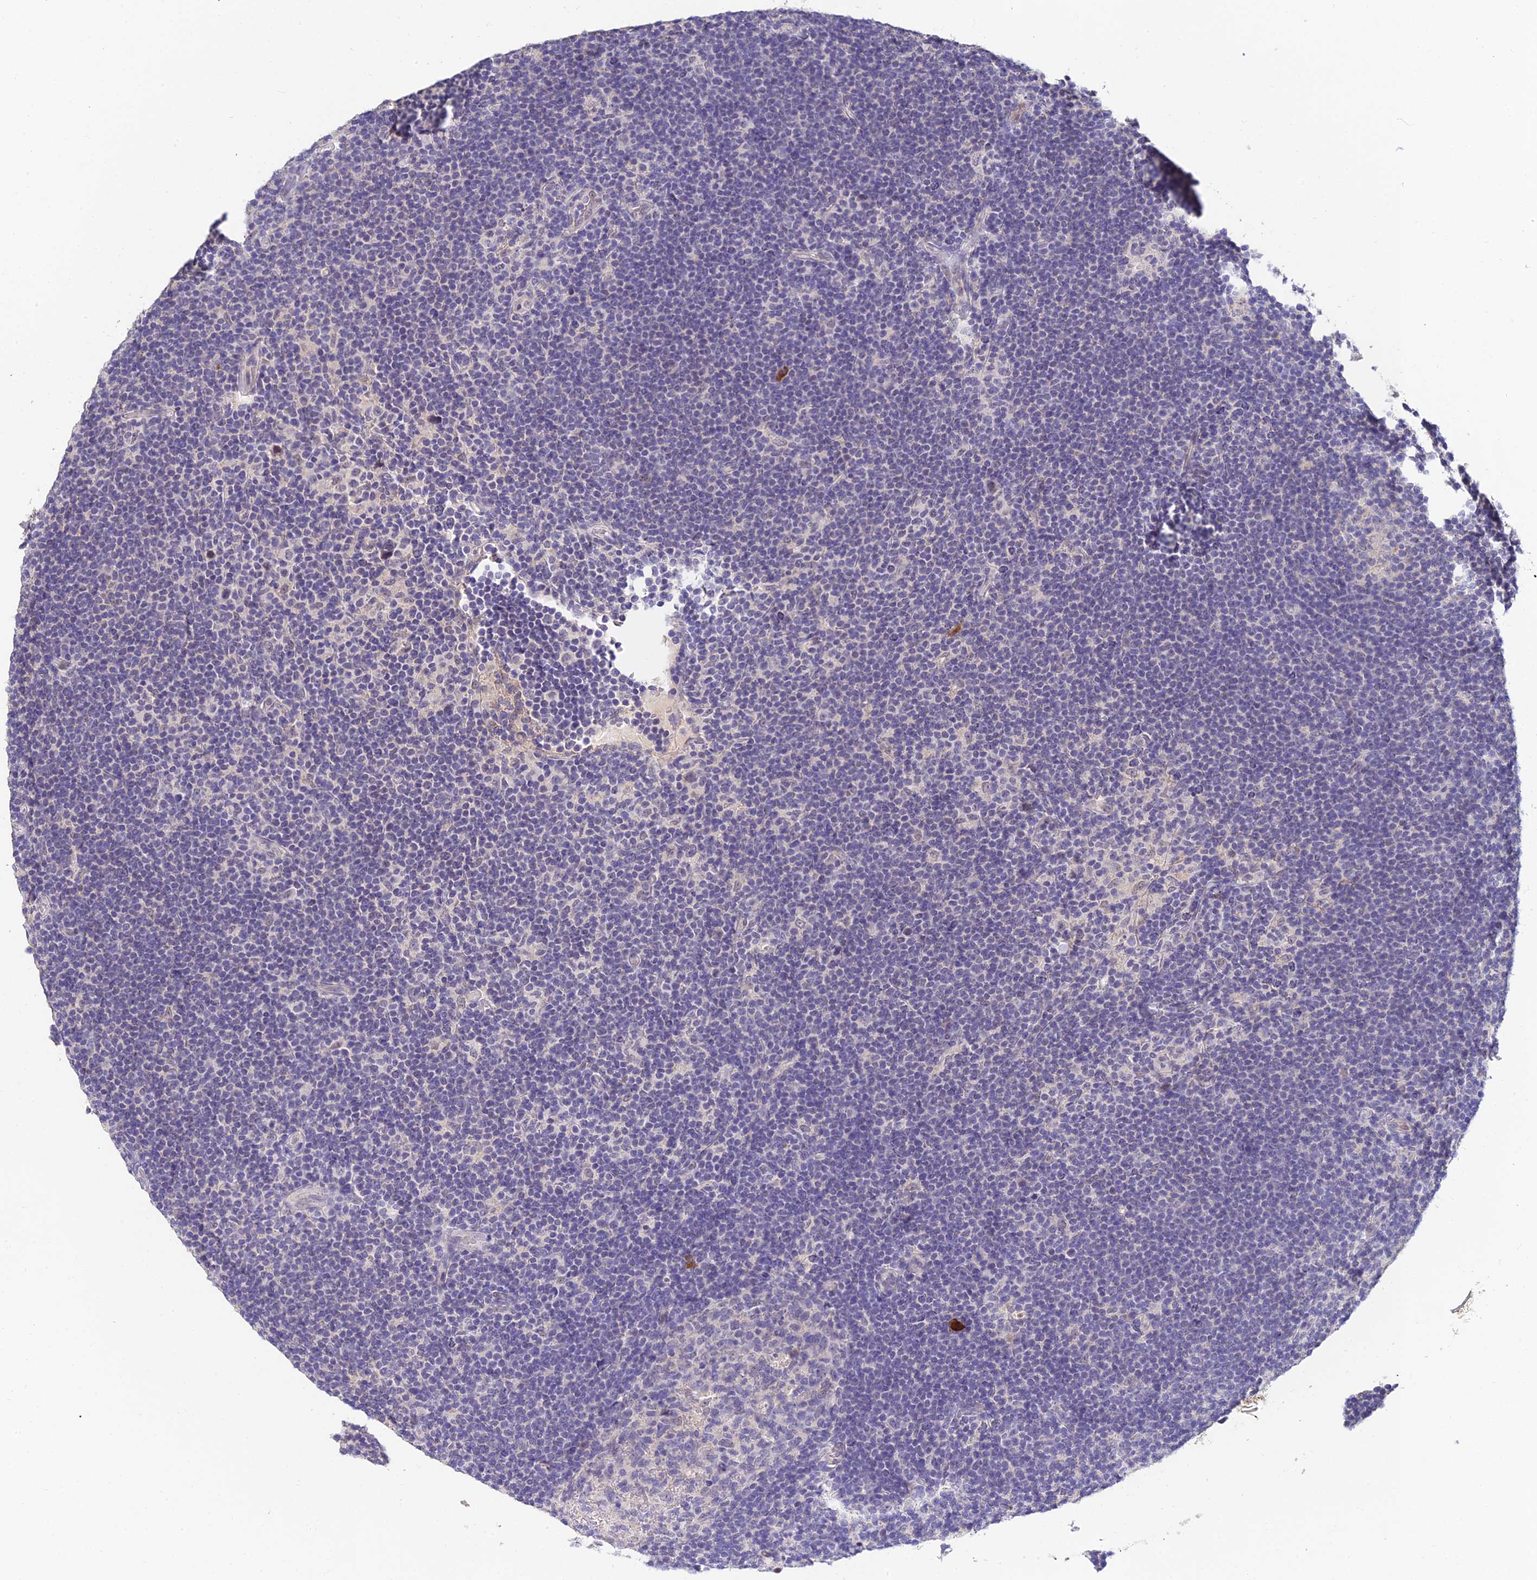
{"staining": {"intensity": "negative", "quantity": "none", "location": "none"}, "tissue": "lymphoma", "cell_type": "Tumor cells", "image_type": "cancer", "snomed": [{"axis": "morphology", "description": "Hodgkin's disease, NOS"}, {"axis": "topography", "description": "Lymph node"}], "caption": "Image shows no protein positivity in tumor cells of Hodgkin's disease tissue. Nuclei are stained in blue.", "gene": "HOXB1", "patient": {"sex": "female", "age": 57}}